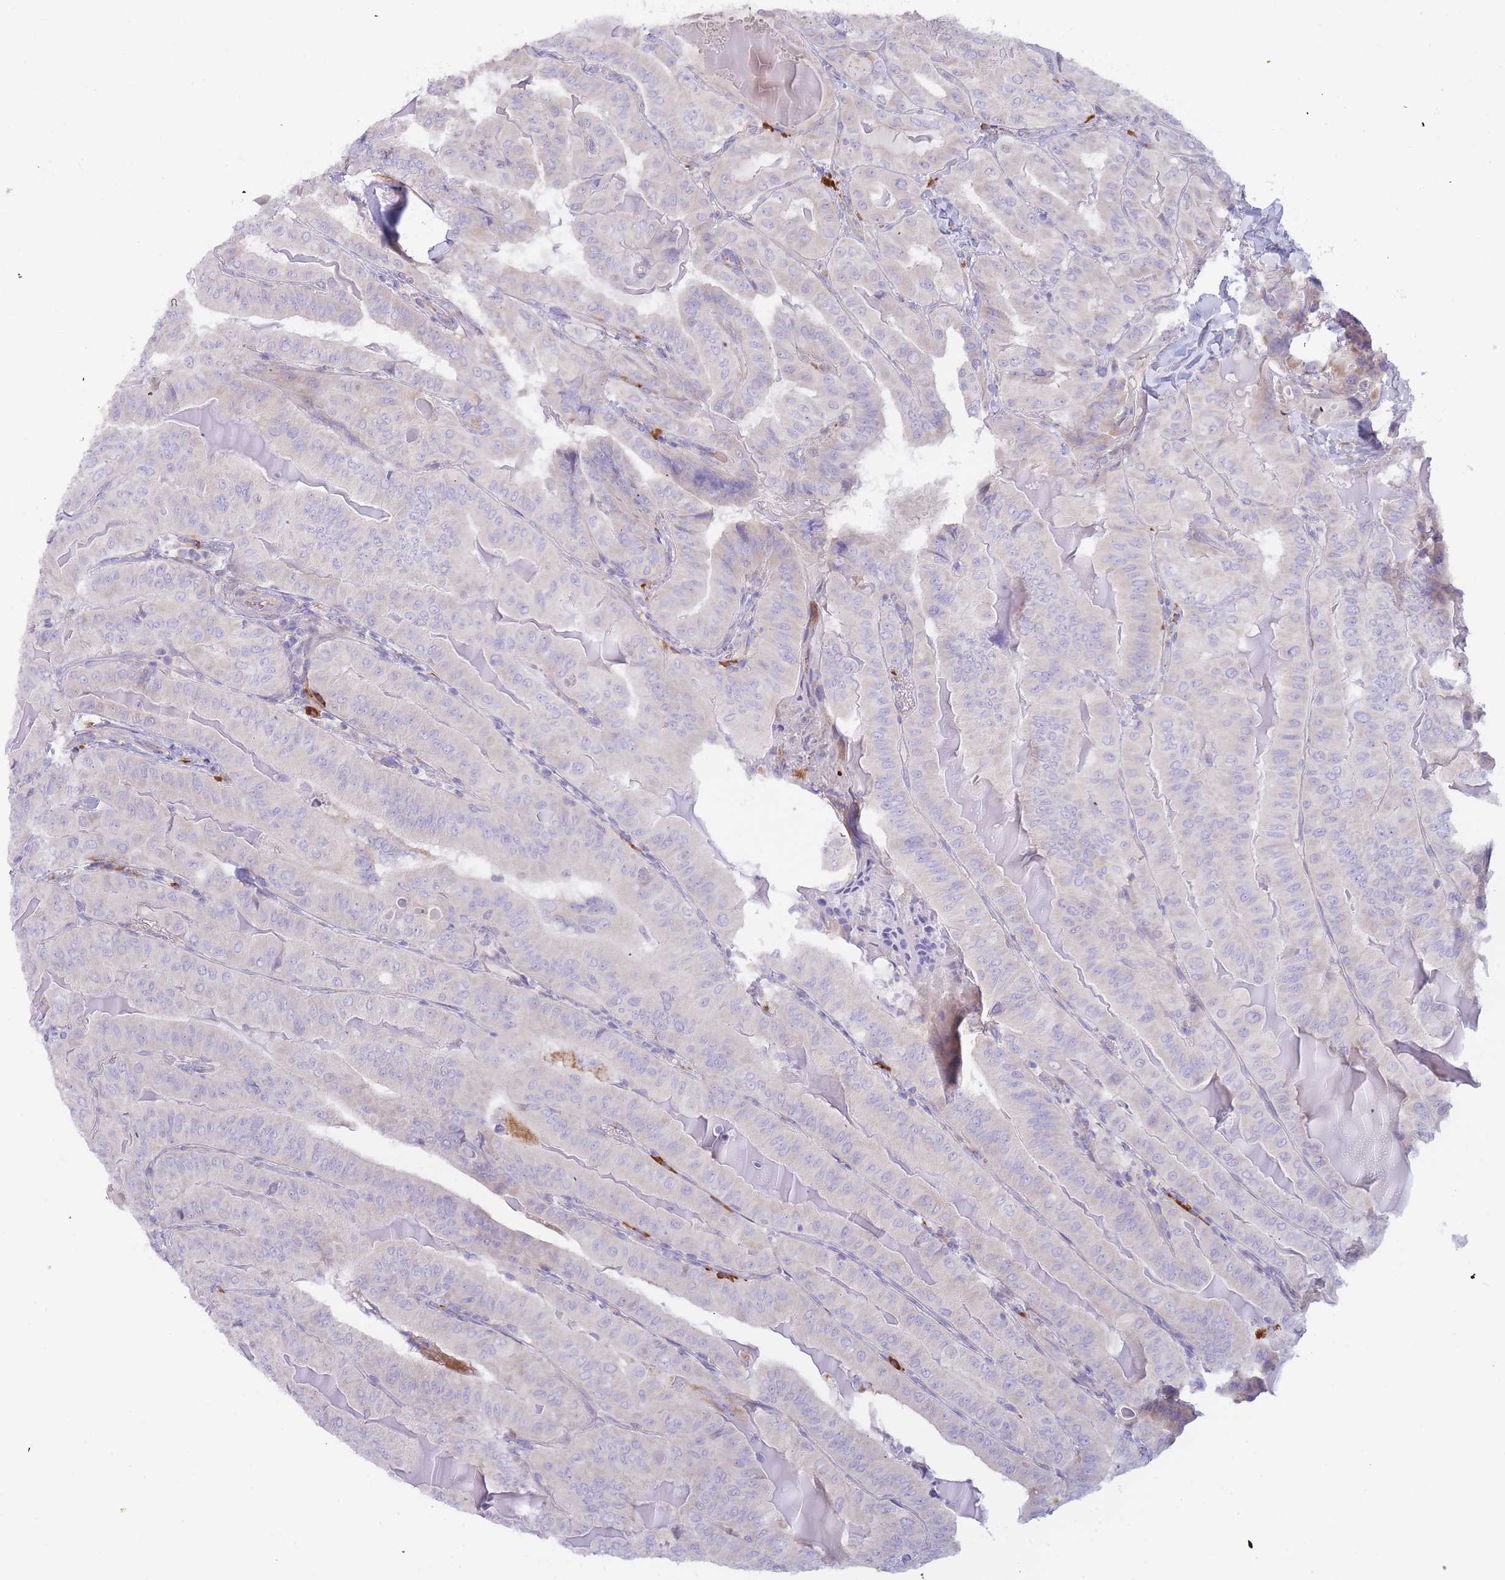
{"staining": {"intensity": "negative", "quantity": "none", "location": "none"}, "tissue": "thyroid cancer", "cell_type": "Tumor cells", "image_type": "cancer", "snomed": [{"axis": "morphology", "description": "Papillary adenocarcinoma, NOS"}, {"axis": "topography", "description": "Thyroid gland"}], "caption": "A high-resolution photomicrograph shows immunohistochemistry (IHC) staining of papillary adenocarcinoma (thyroid), which displays no significant positivity in tumor cells.", "gene": "SLC35E4", "patient": {"sex": "female", "age": 68}}